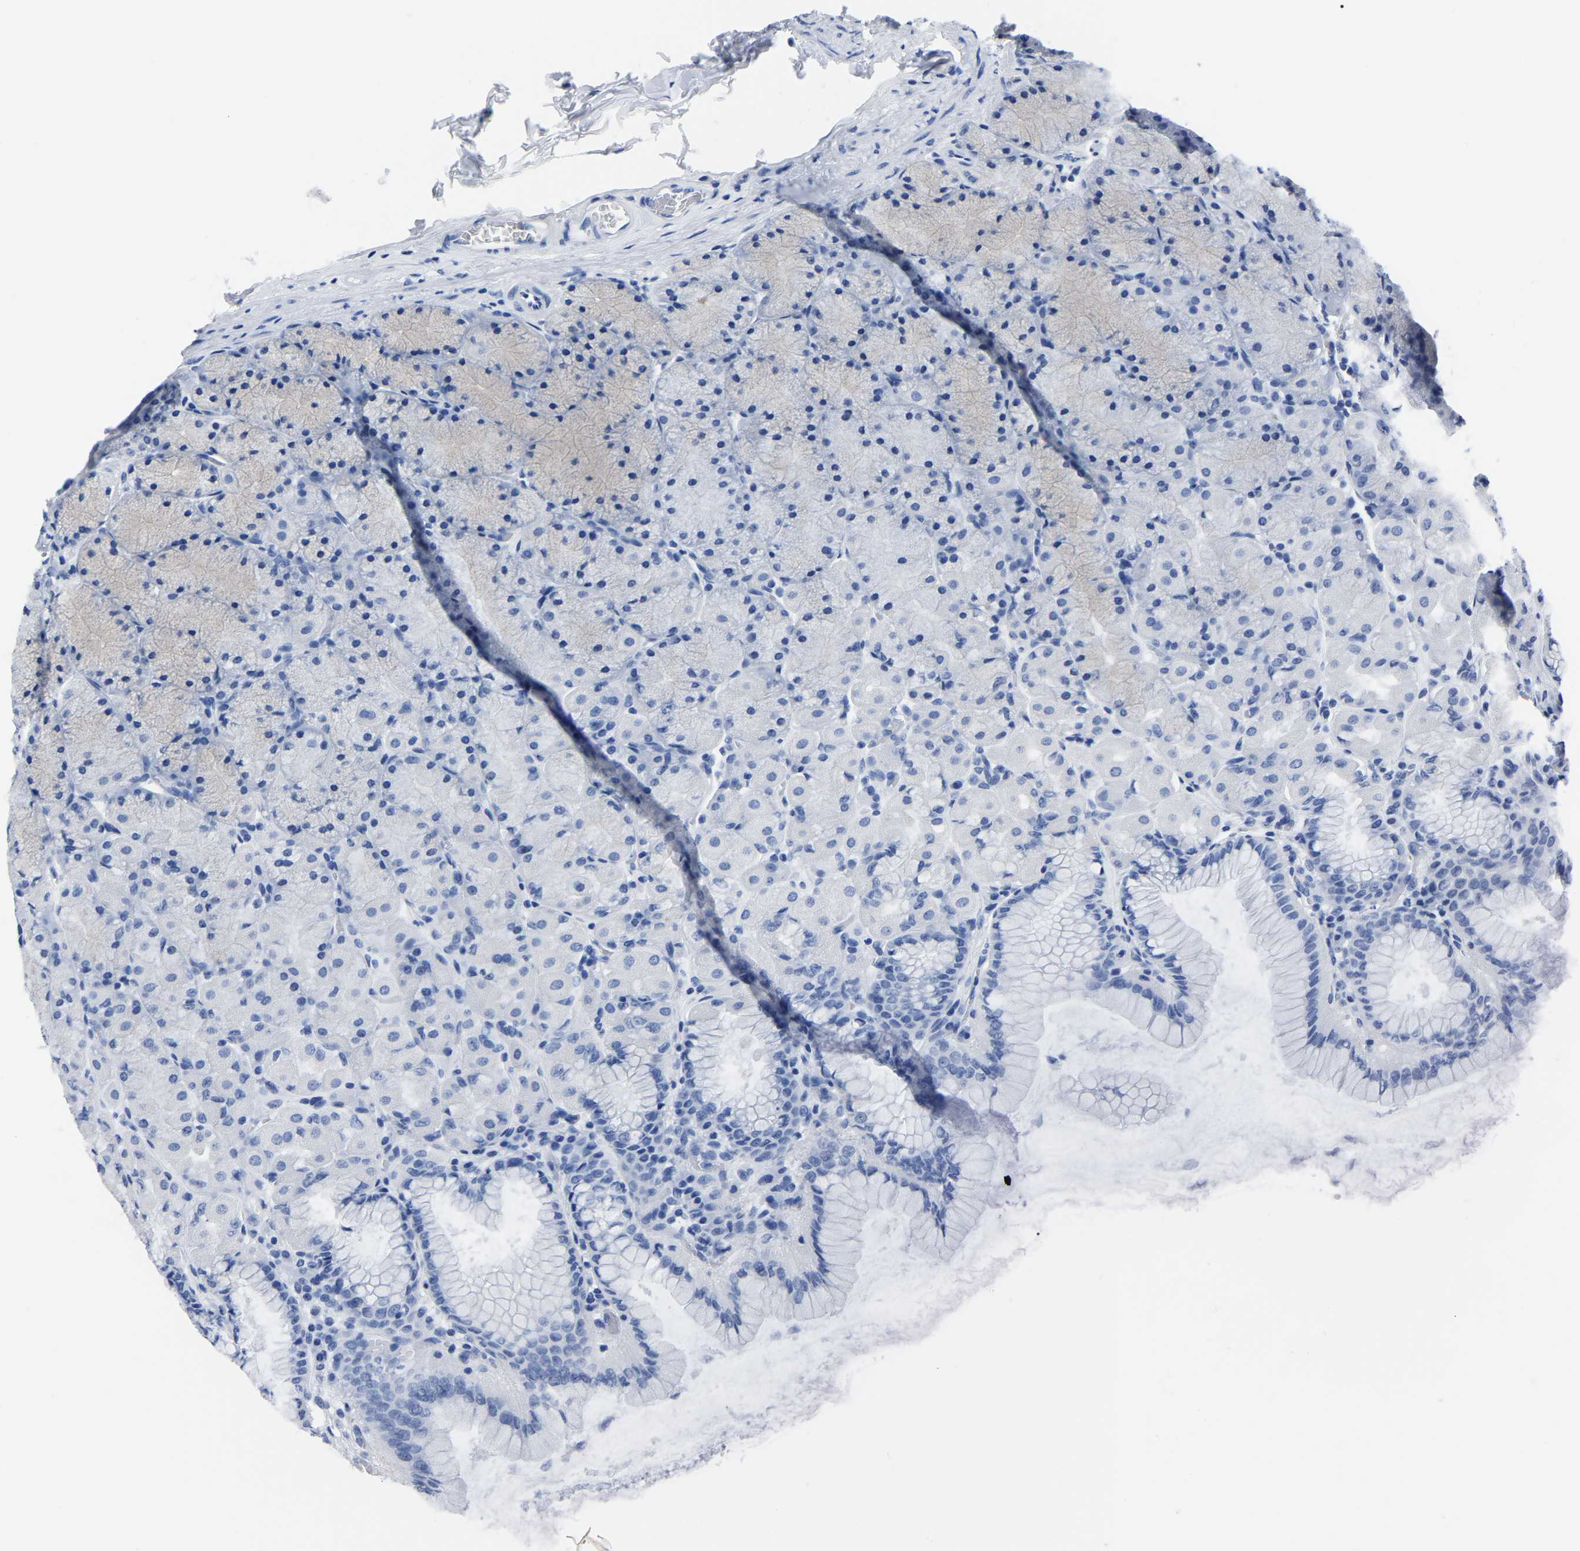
{"staining": {"intensity": "negative", "quantity": "none", "location": "none"}, "tissue": "stomach", "cell_type": "Glandular cells", "image_type": "normal", "snomed": [{"axis": "morphology", "description": "Normal tissue, NOS"}, {"axis": "topography", "description": "Stomach, upper"}], "caption": "A high-resolution micrograph shows immunohistochemistry (IHC) staining of unremarkable stomach, which demonstrates no significant expression in glandular cells. (DAB (3,3'-diaminobenzidine) IHC visualized using brightfield microscopy, high magnification).", "gene": "IMPG2", "patient": {"sex": "female", "age": 56}}